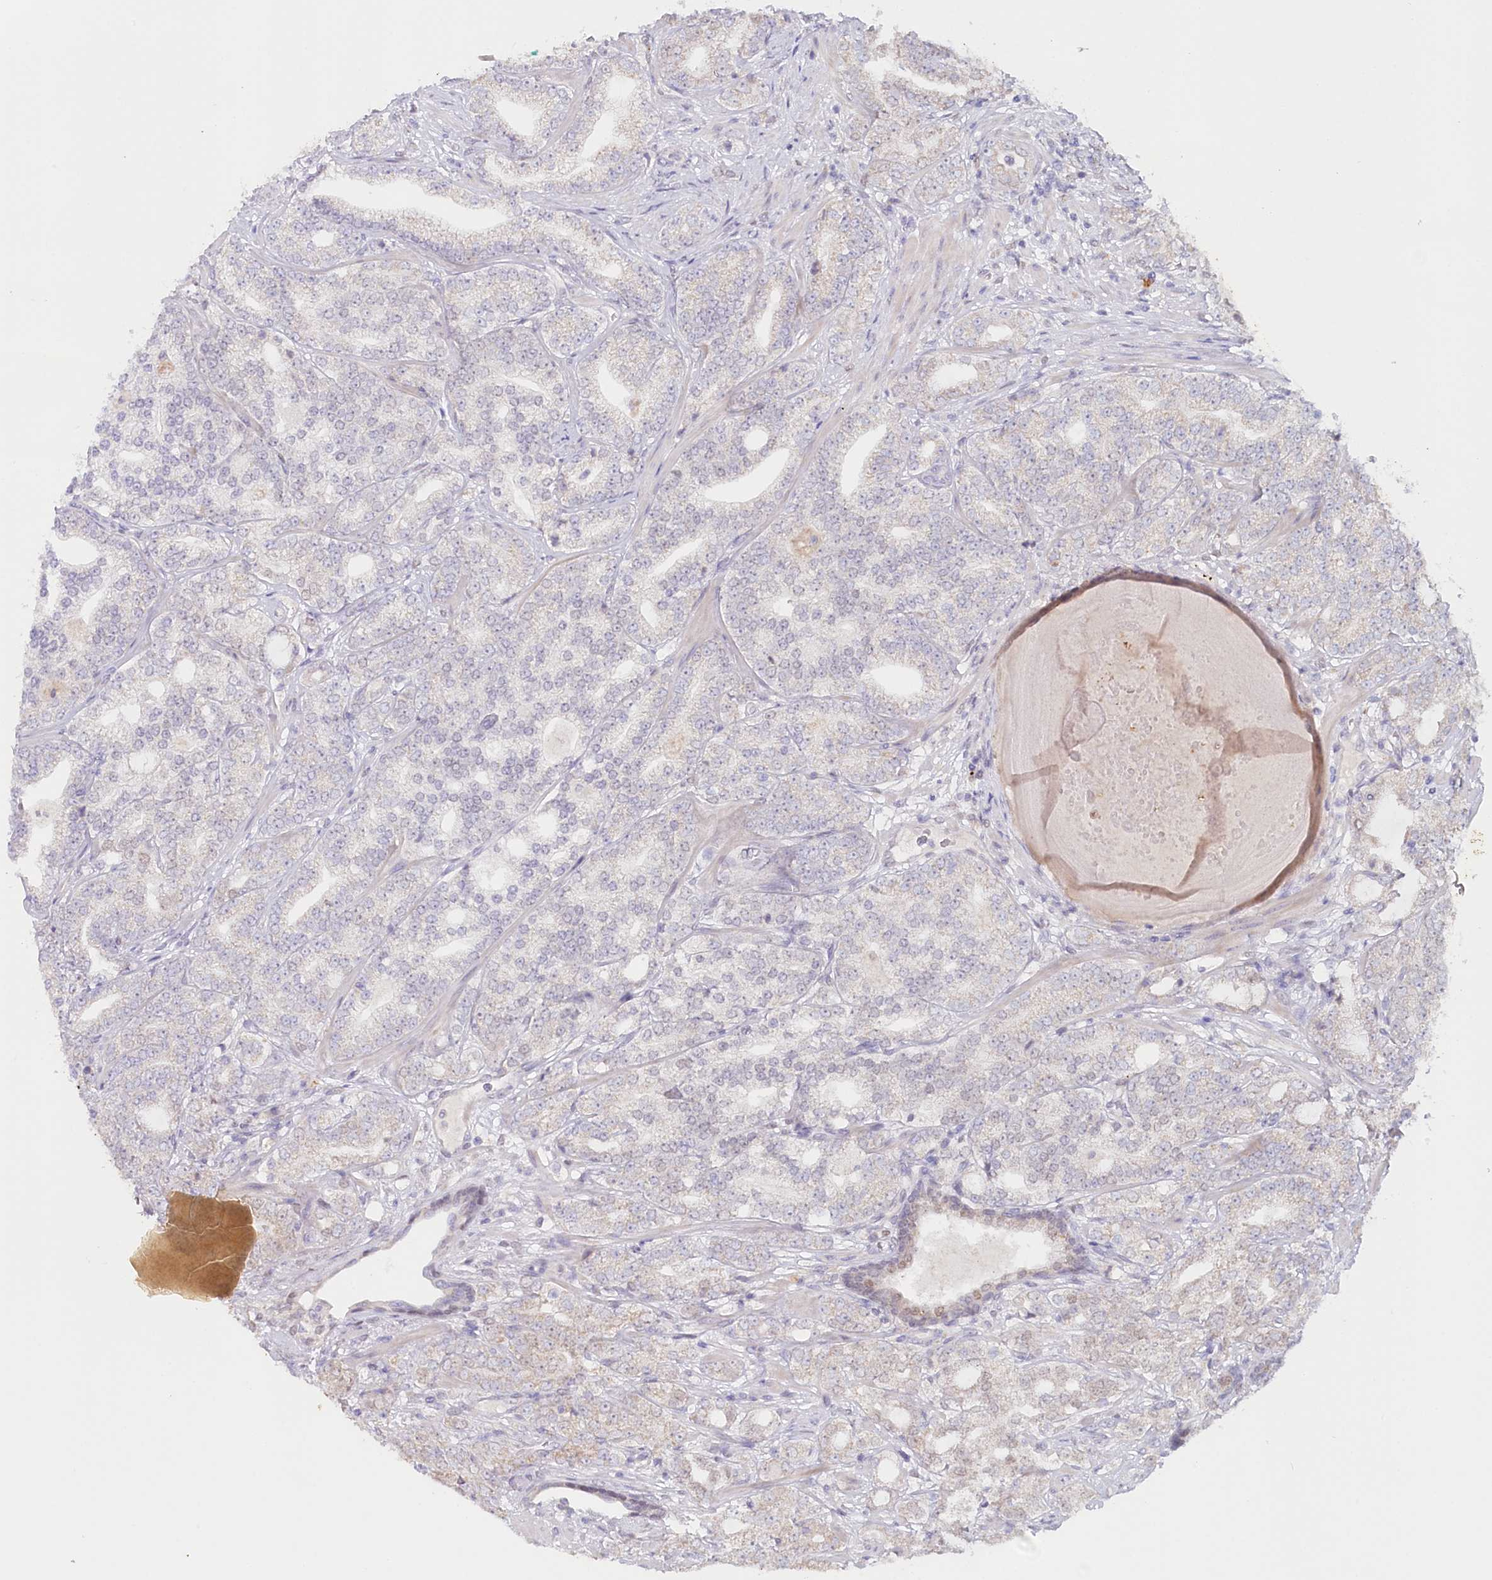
{"staining": {"intensity": "weak", "quantity": "<25%", "location": "cytoplasmic/membranous"}, "tissue": "prostate cancer", "cell_type": "Tumor cells", "image_type": "cancer", "snomed": [{"axis": "morphology", "description": "Adenocarcinoma, High grade"}, {"axis": "topography", "description": "Prostate"}], "caption": "The histopathology image shows no staining of tumor cells in prostate cancer.", "gene": "PSAPL1", "patient": {"sex": "male", "age": 64}}